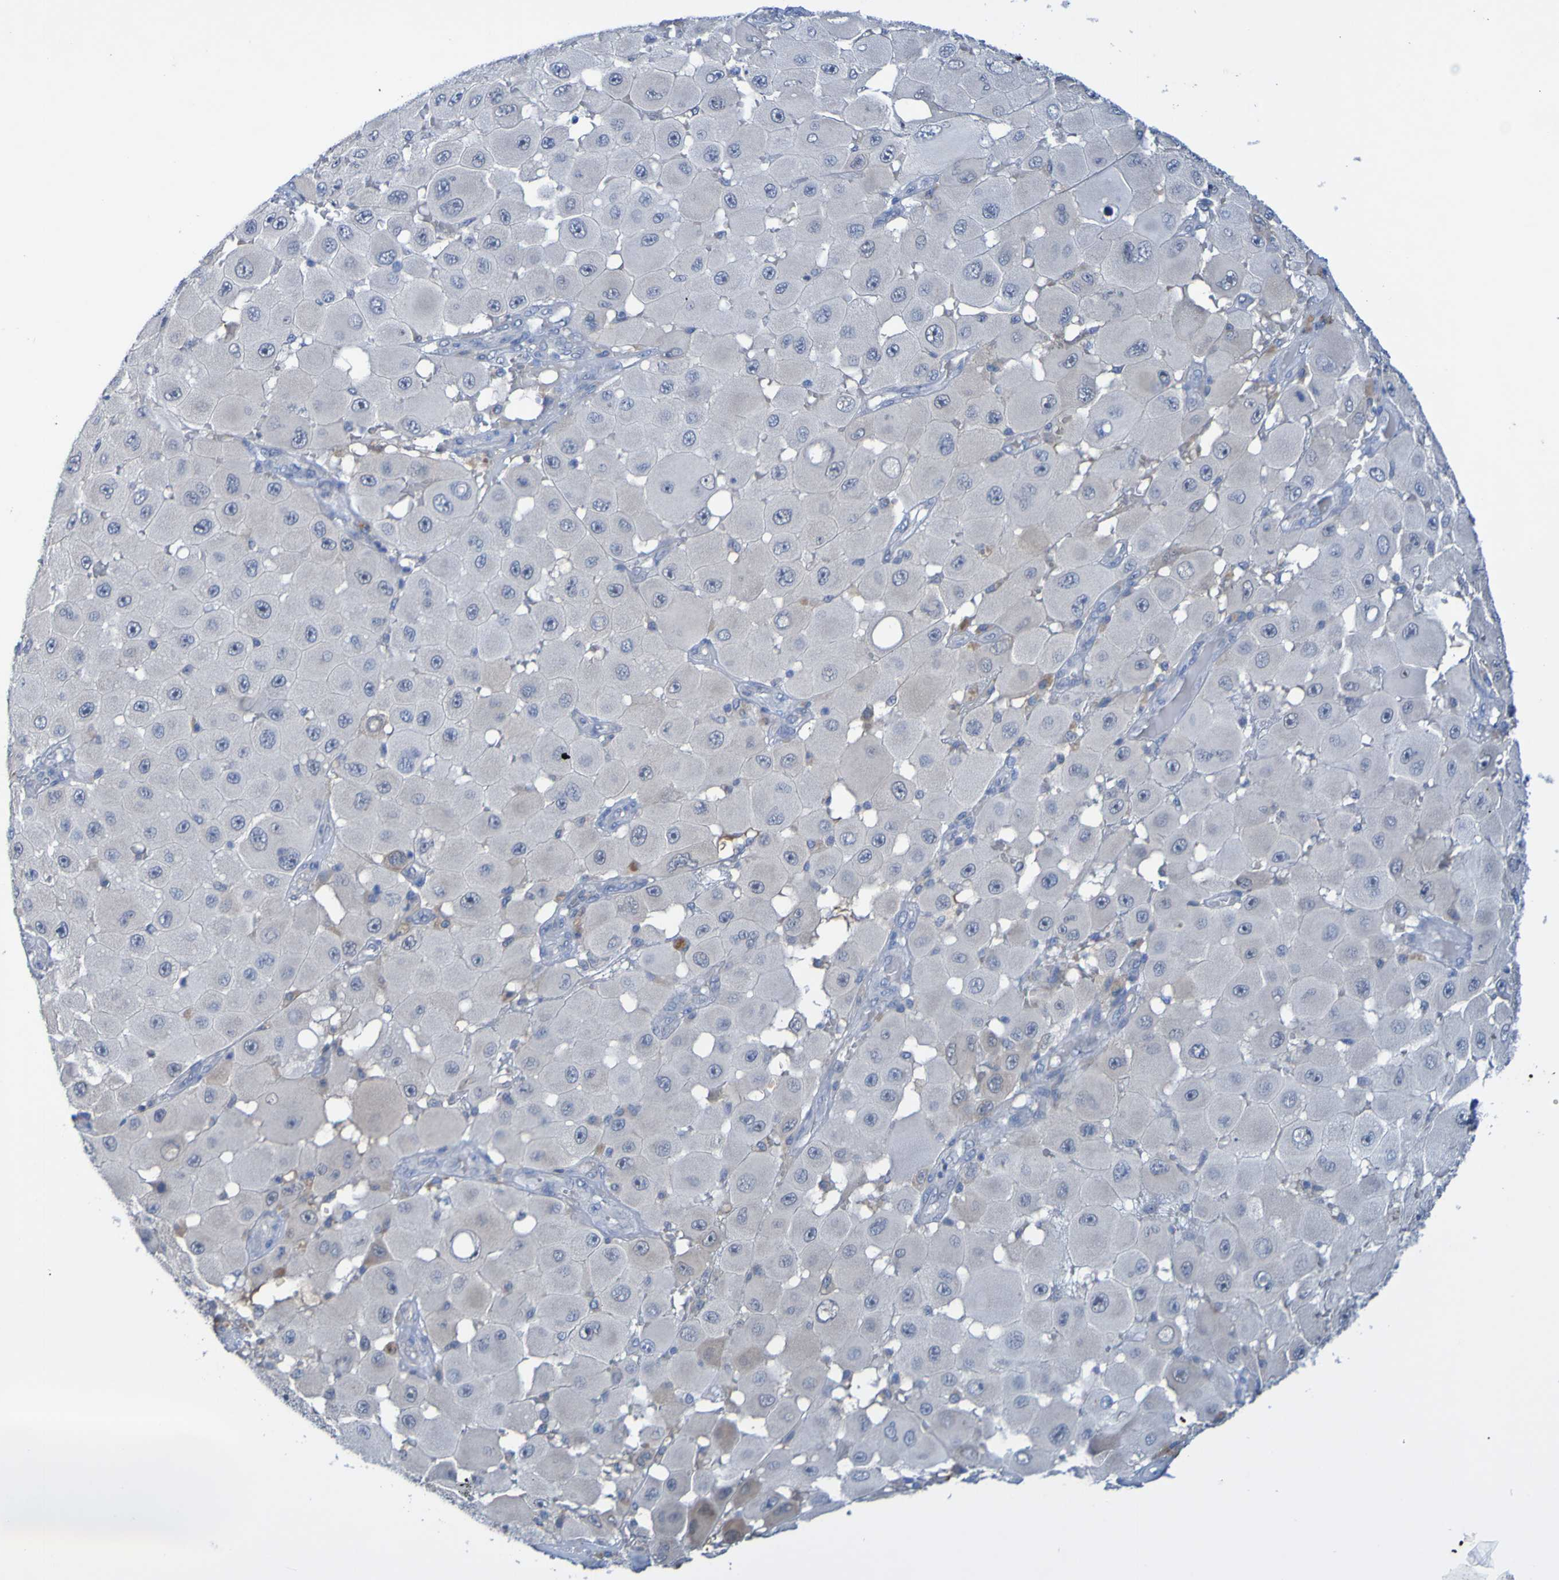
{"staining": {"intensity": "weak", "quantity": "<25%", "location": "cytoplasmic/membranous"}, "tissue": "melanoma", "cell_type": "Tumor cells", "image_type": "cancer", "snomed": [{"axis": "morphology", "description": "Malignant melanoma, NOS"}, {"axis": "topography", "description": "Skin"}], "caption": "DAB (3,3'-diaminobenzidine) immunohistochemical staining of human melanoma displays no significant positivity in tumor cells.", "gene": "ACMSD", "patient": {"sex": "female", "age": 81}}